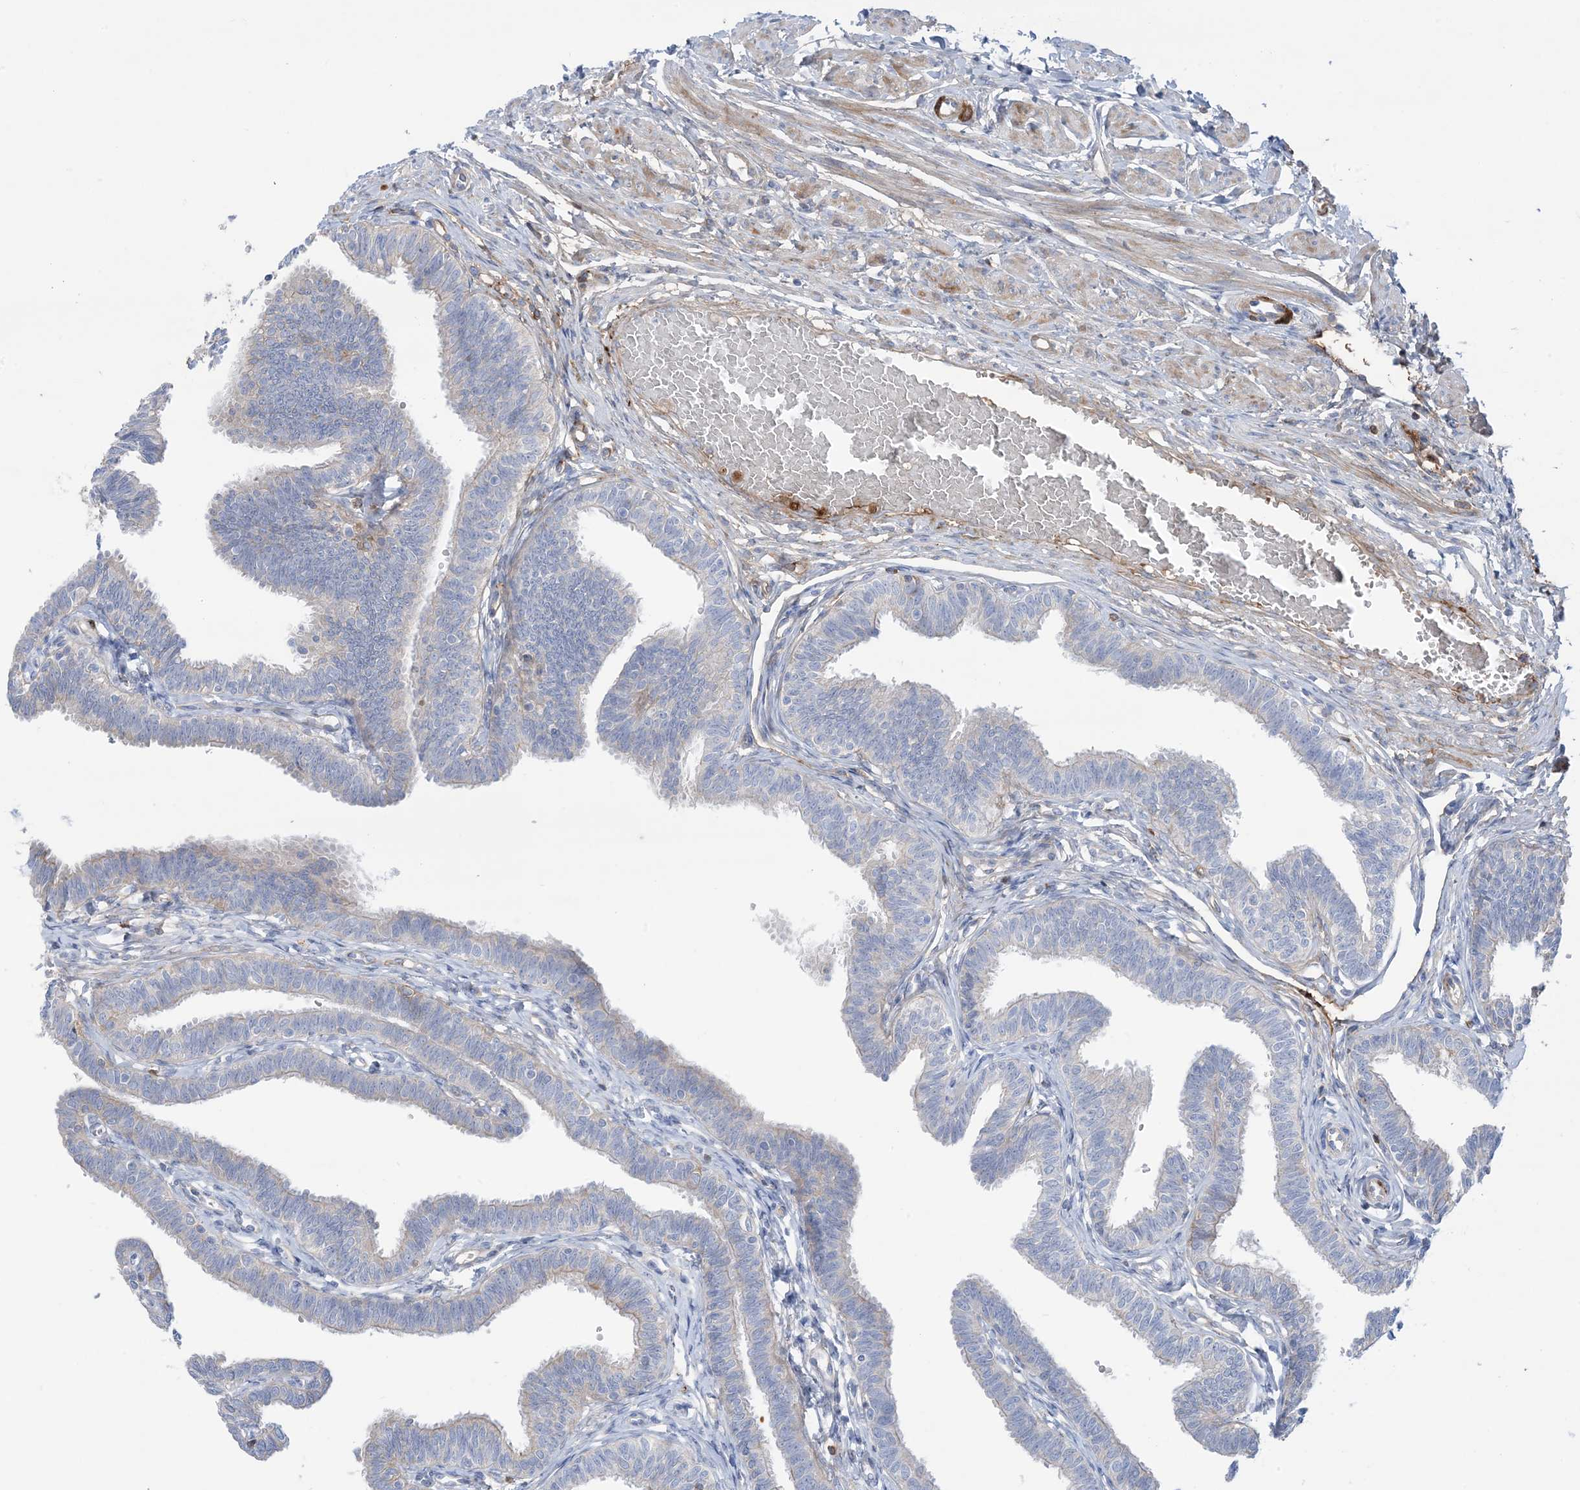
{"staining": {"intensity": "negative", "quantity": "none", "location": "none"}, "tissue": "fallopian tube", "cell_type": "Glandular cells", "image_type": "normal", "snomed": [{"axis": "morphology", "description": "Normal tissue, NOS"}, {"axis": "topography", "description": "Fallopian tube"}, {"axis": "topography", "description": "Ovary"}], "caption": "Image shows no significant protein expression in glandular cells of normal fallopian tube.", "gene": "ATP11C", "patient": {"sex": "female", "age": 23}}